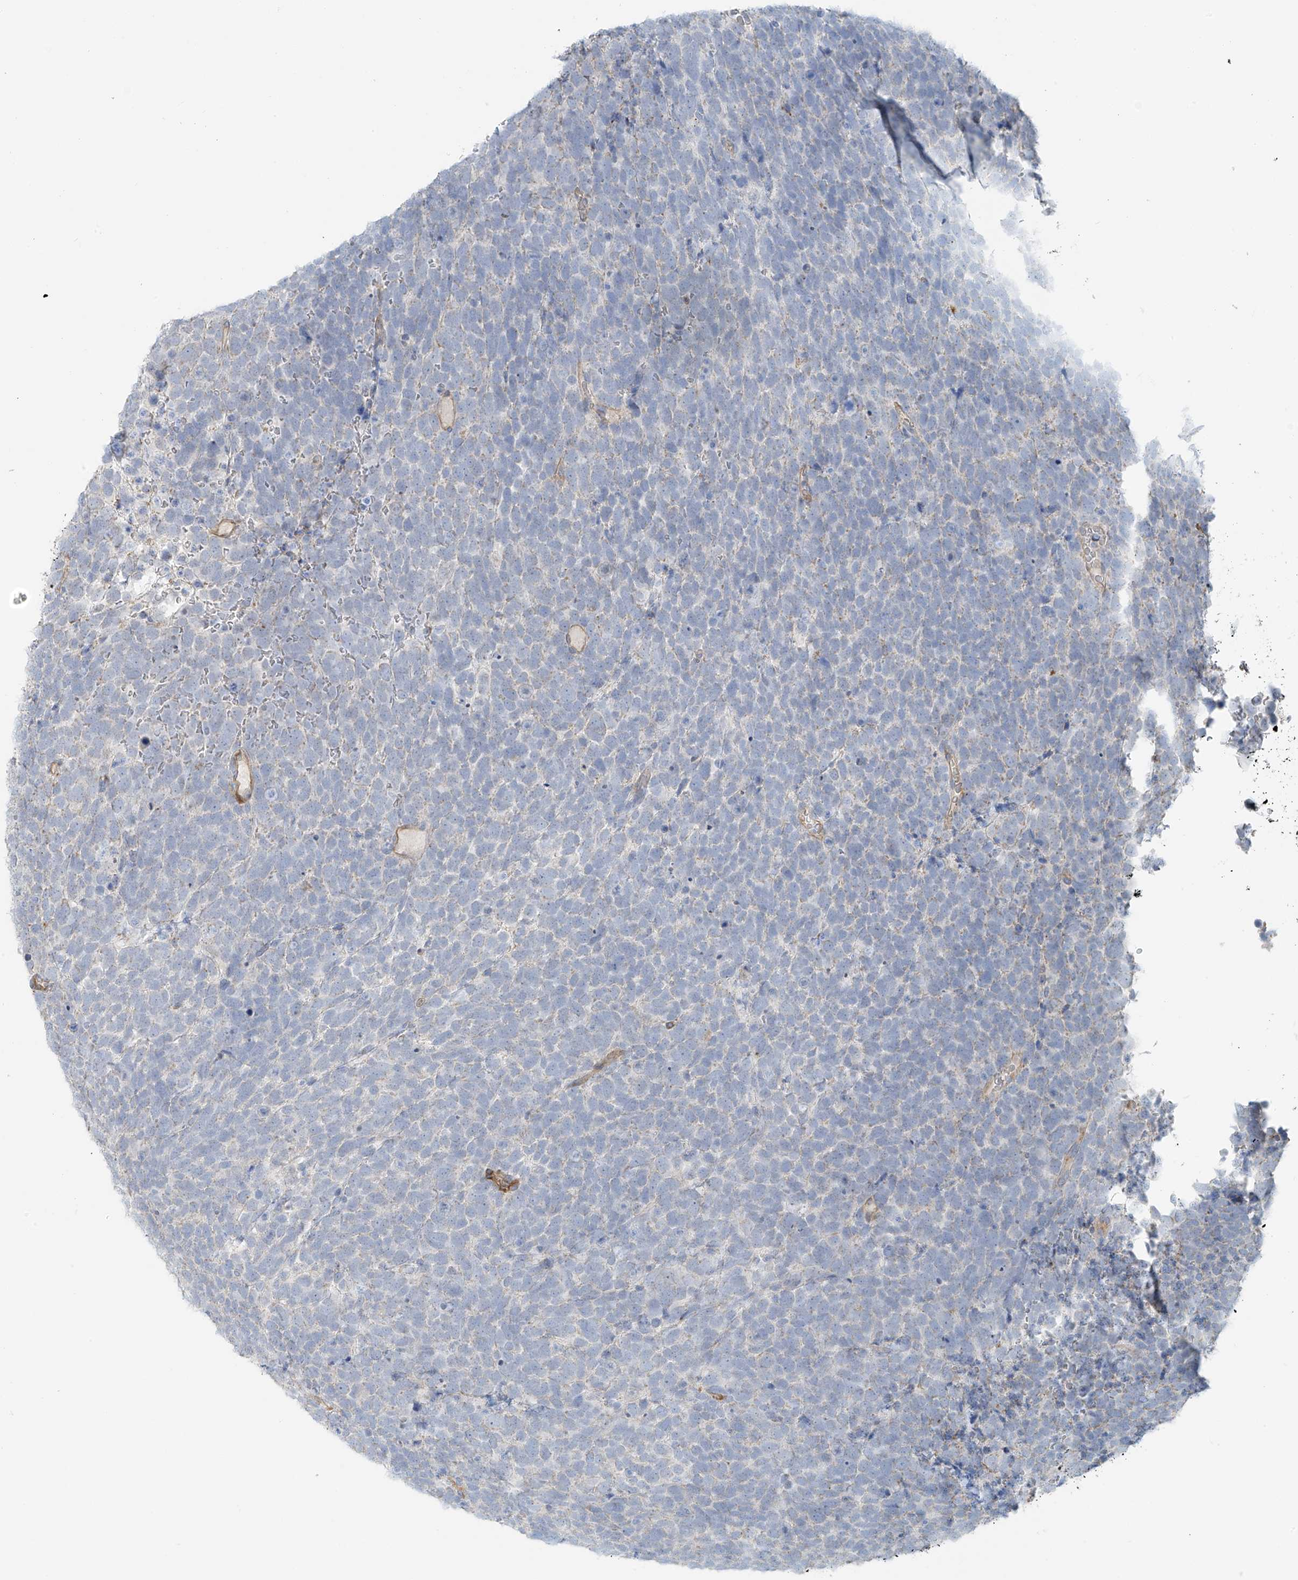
{"staining": {"intensity": "negative", "quantity": "none", "location": "none"}, "tissue": "urothelial cancer", "cell_type": "Tumor cells", "image_type": "cancer", "snomed": [{"axis": "morphology", "description": "Urothelial carcinoma, High grade"}, {"axis": "topography", "description": "Urinary bladder"}], "caption": "IHC image of neoplastic tissue: urothelial cancer stained with DAB (3,3'-diaminobenzidine) demonstrates no significant protein positivity in tumor cells.", "gene": "VAMP5", "patient": {"sex": "female", "age": 82}}